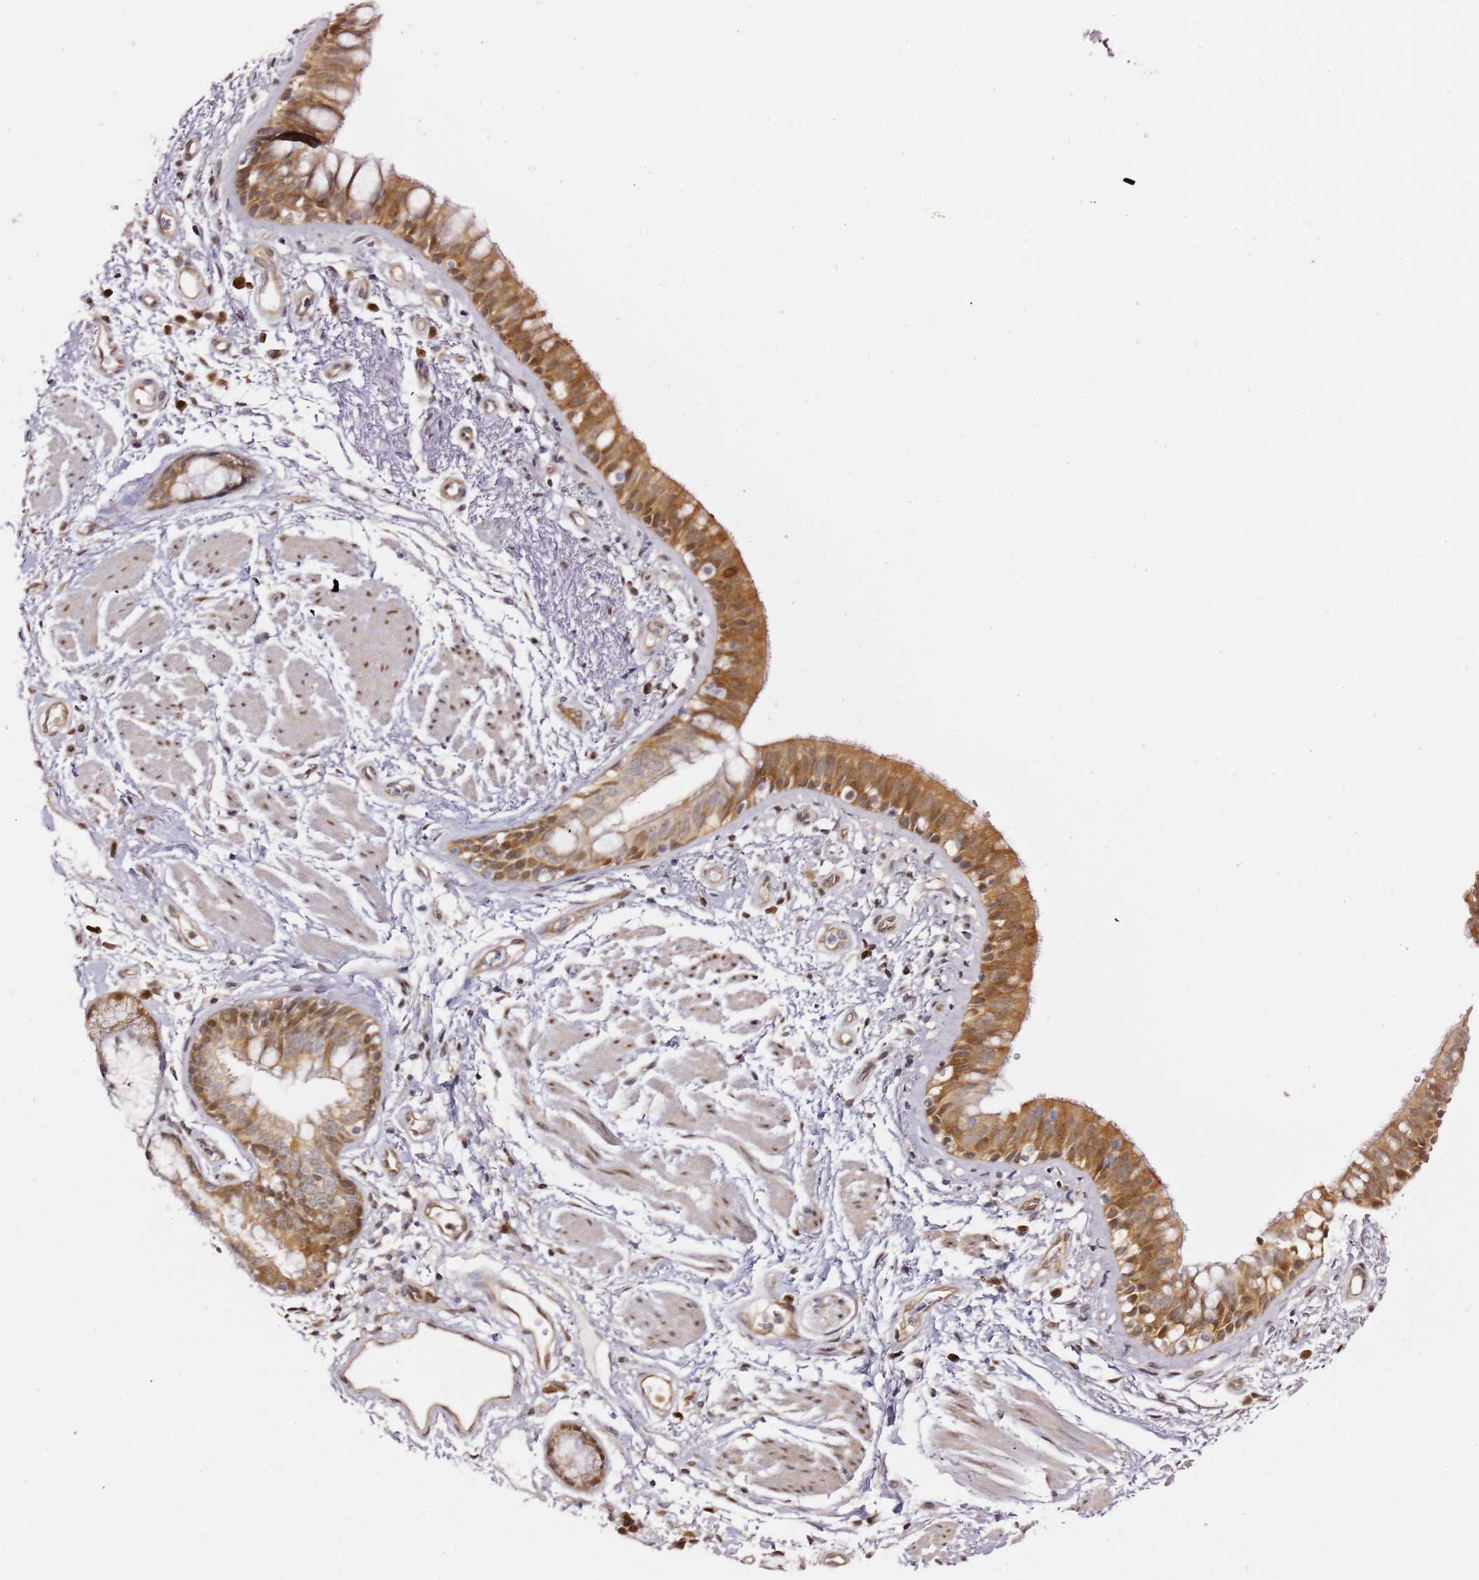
{"staining": {"intensity": "moderate", "quantity": ">75%", "location": "cytoplasmic/membranous,nuclear"}, "tissue": "bronchus", "cell_type": "Respiratory epithelial cells", "image_type": "normal", "snomed": [{"axis": "morphology", "description": "Normal tissue, NOS"}, {"axis": "morphology", "description": "Neoplasm, uncertain whether benign or malignant"}, {"axis": "topography", "description": "Bronchus"}, {"axis": "topography", "description": "Lung"}], "caption": "A photomicrograph of bronchus stained for a protein demonstrates moderate cytoplasmic/membranous,nuclear brown staining in respiratory epithelial cells.", "gene": "PSMD4", "patient": {"sex": "male", "age": 55}}